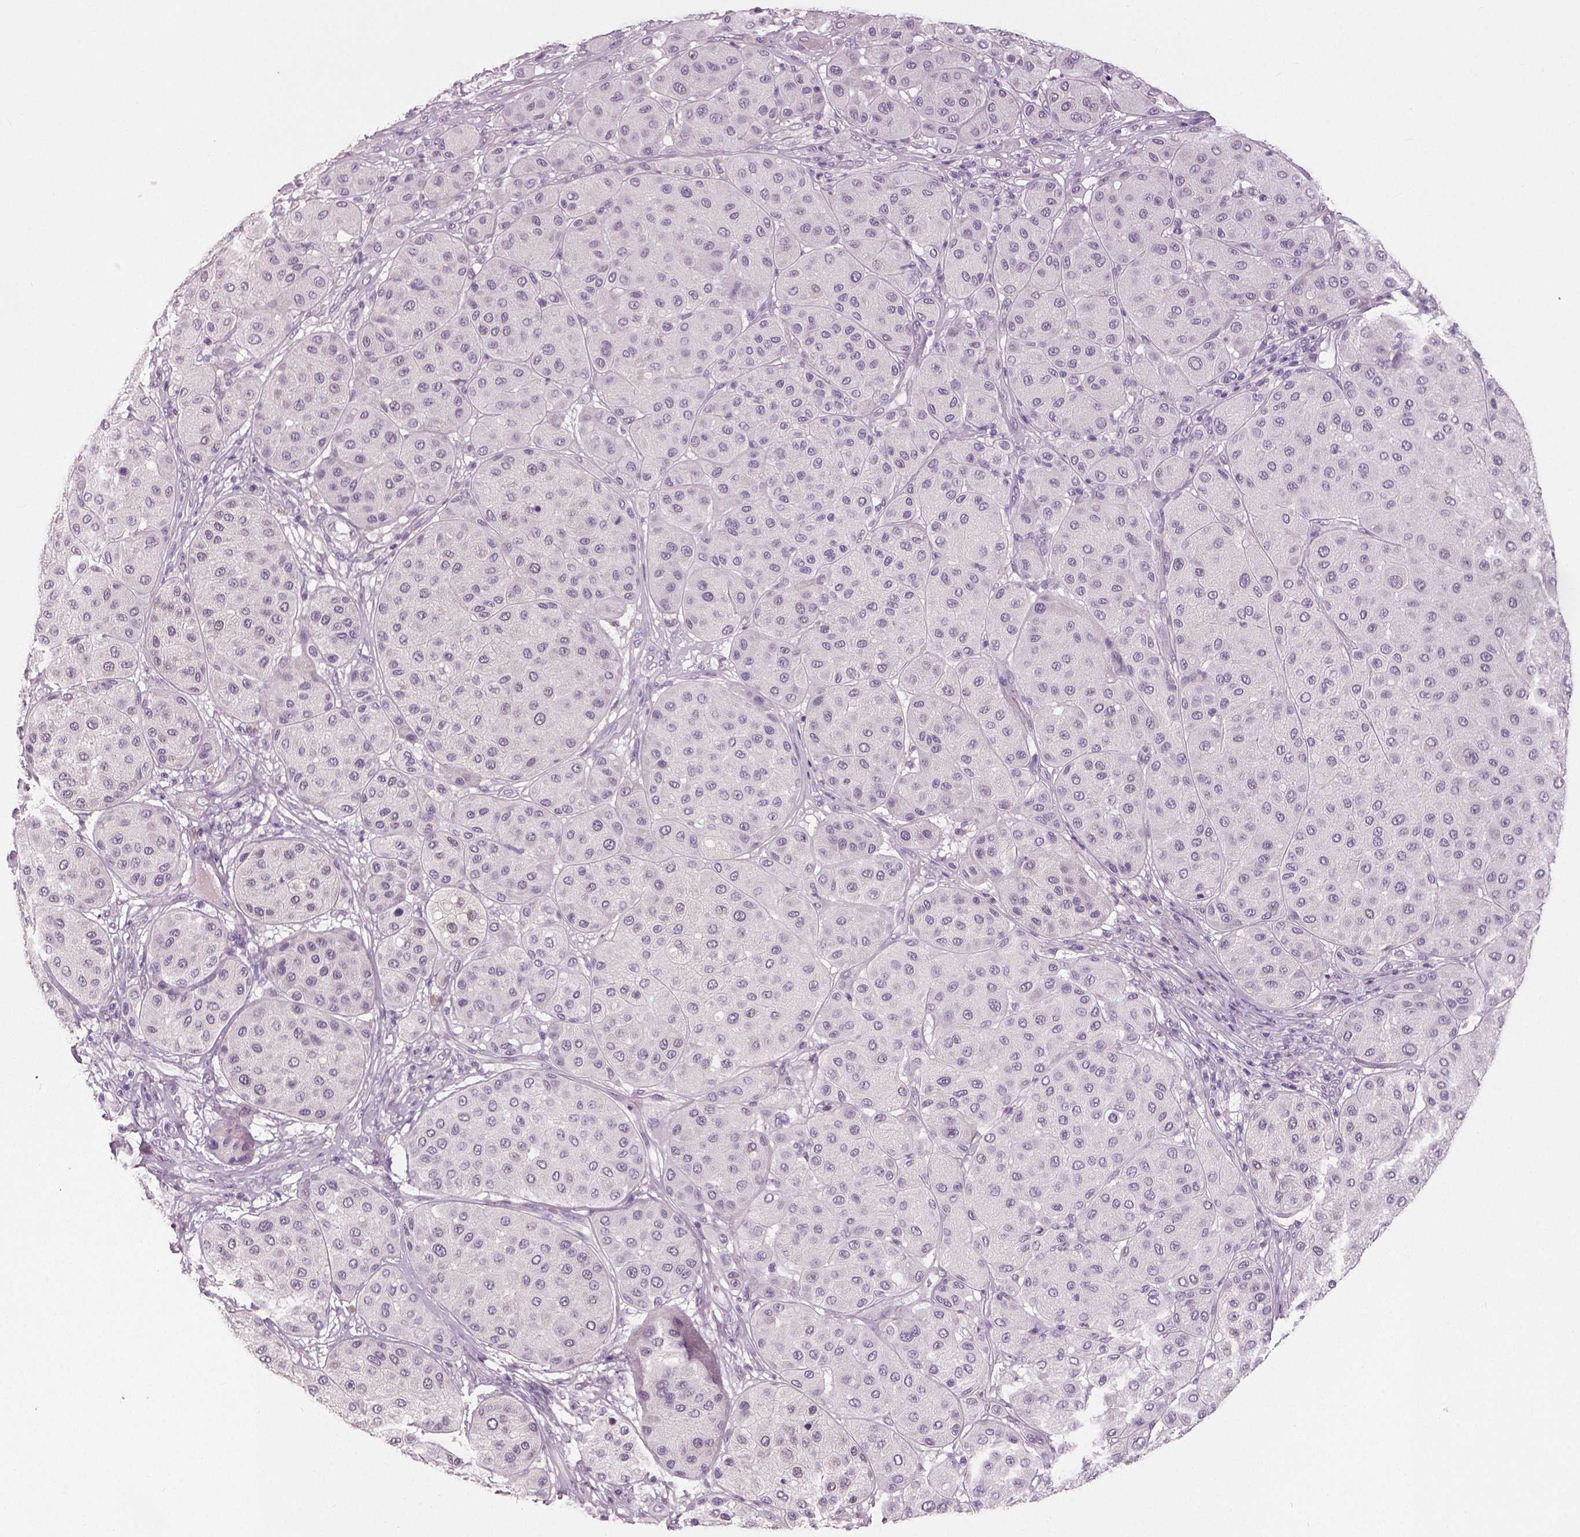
{"staining": {"intensity": "negative", "quantity": "none", "location": "none"}, "tissue": "melanoma", "cell_type": "Tumor cells", "image_type": "cancer", "snomed": [{"axis": "morphology", "description": "Malignant melanoma, Metastatic site"}, {"axis": "topography", "description": "Smooth muscle"}], "caption": "Human malignant melanoma (metastatic site) stained for a protein using immunohistochemistry (IHC) exhibits no expression in tumor cells.", "gene": "NECAB1", "patient": {"sex": "male", "age": 41}}